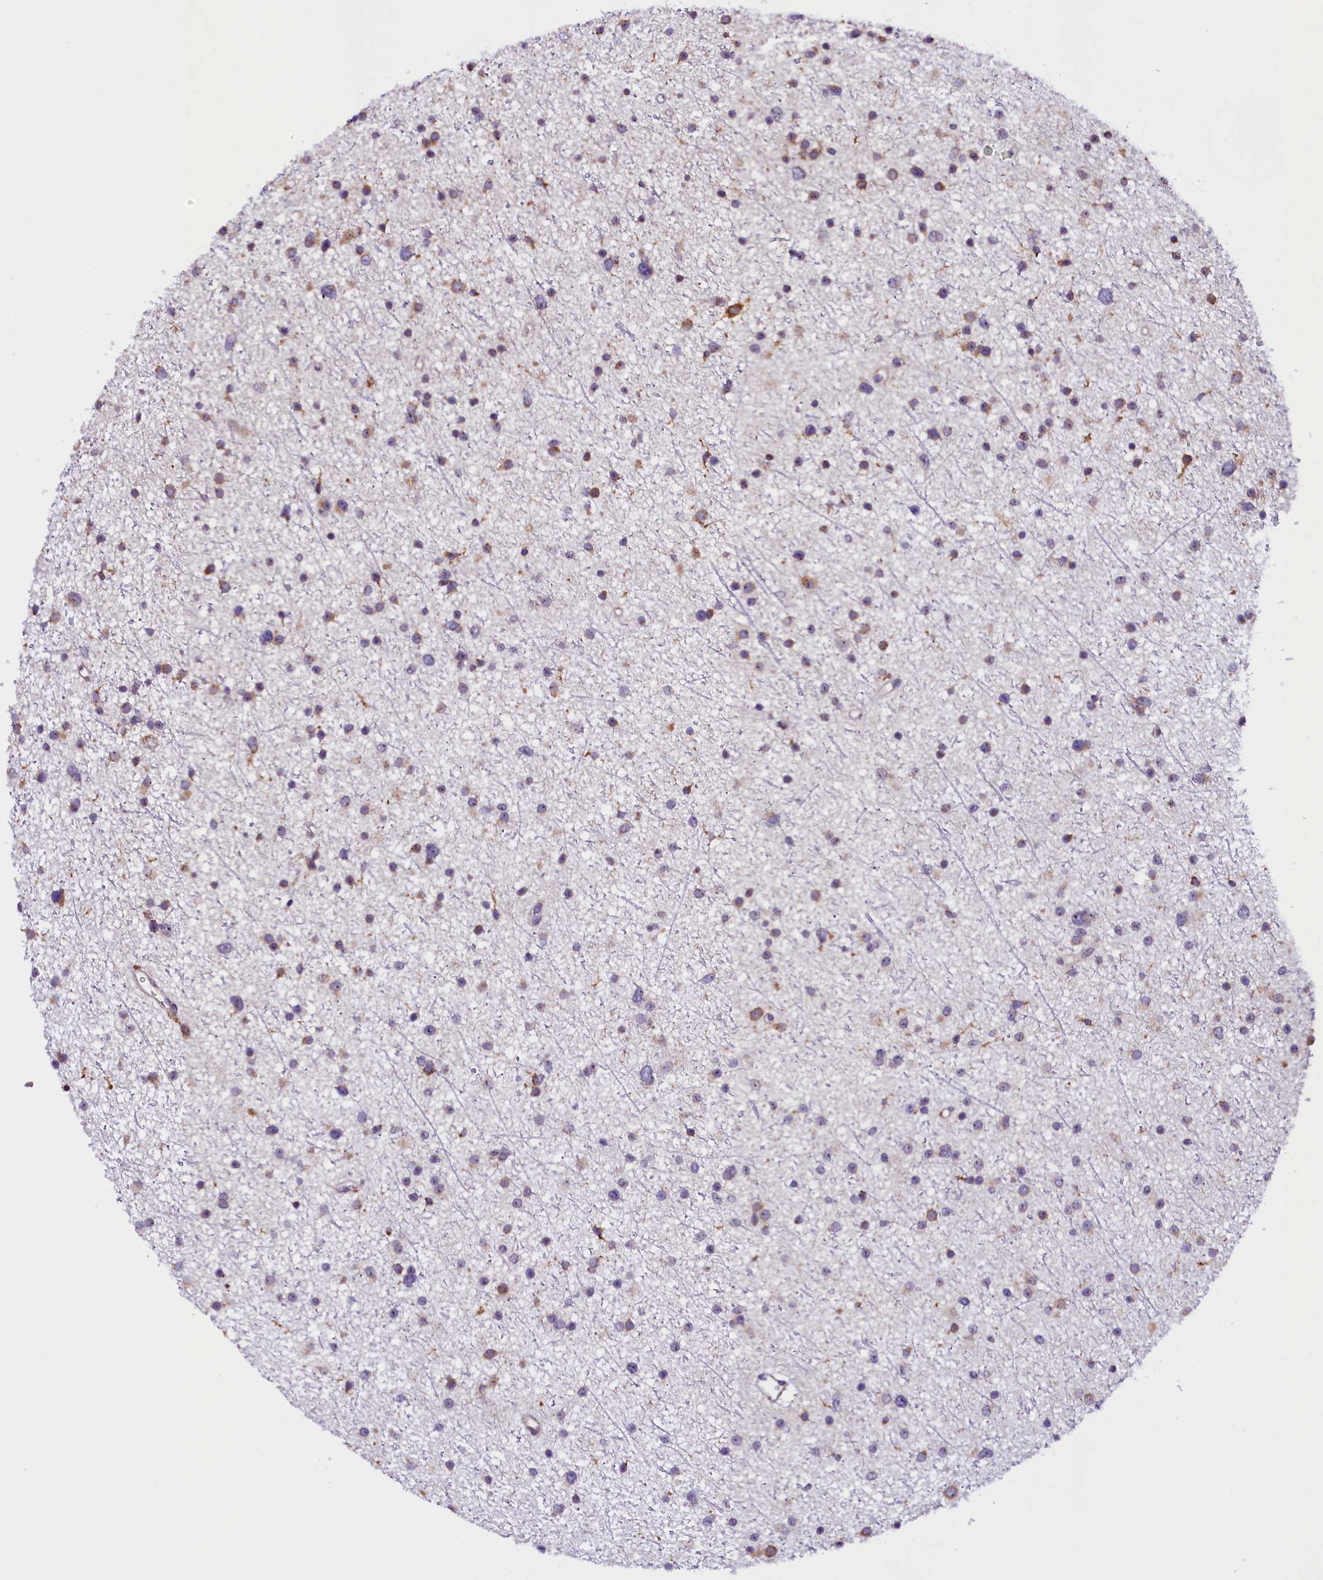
{"staining": {"intensity": "moderate", "quantity": "<25%", "location": "cytoplasmic/membranous"}, "tissue": "glioma", "cell_type": "Tumor cells", "image_type": "cancer", "snomed": [{"axis": "morphology", "description": "Glioma, malignant, Low grade"}, {"axis": "topography", "description": "Cerebral cortex"}], "caption": "There is low levels of moderate cytoplasmic/membranous expression in tumor cells of malignant low-grade glioma, as demonstrated by immunohistochemical staining (brown color).", "gene": "CAPS2", "patient": {"sex": "female", "age": 39}}